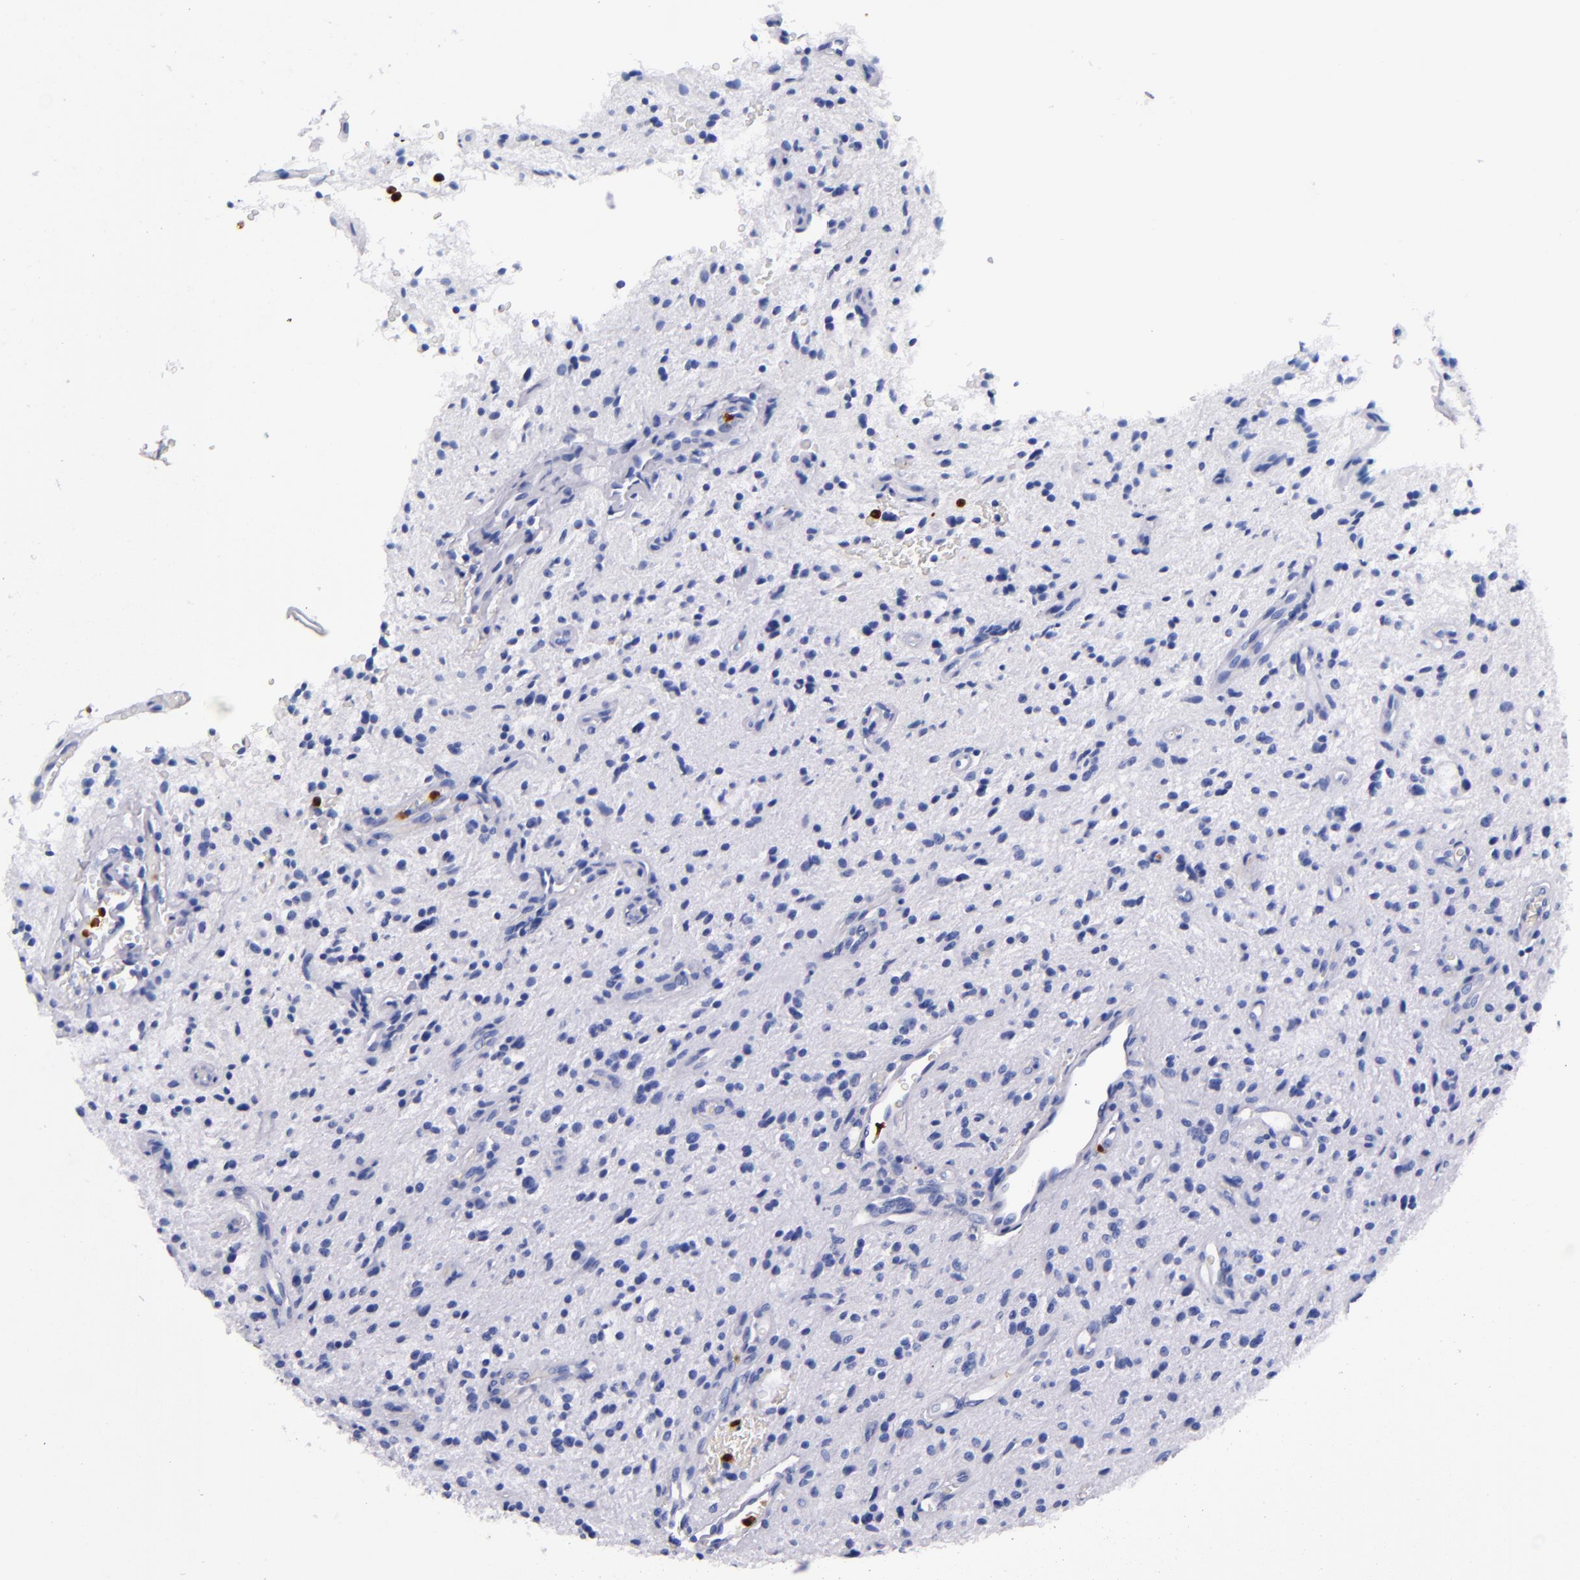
{"staining": {"intensity": "negative", "quantity": "none", "location": "none"}, "tissue": "glioma", "cell_type": "Tumor cells", "image_type": "cancer", "snomed": [{"axis": "morphology", "description": "Glioma, malignant, NOS"}, {"axis": "topography", "description": "Cerebellum"}], "caption": "The IHC photomicrograph has no significant positivity in tumor cells of glioma (malignant) tissue. The staining was performed using DAB to visualize the protein expression in brown, while the nuclei were stained in blue with hematoxylin (Magnification: 20x).", "gene": "S100A8", "patient": {"sex": "female", "age": 10}}